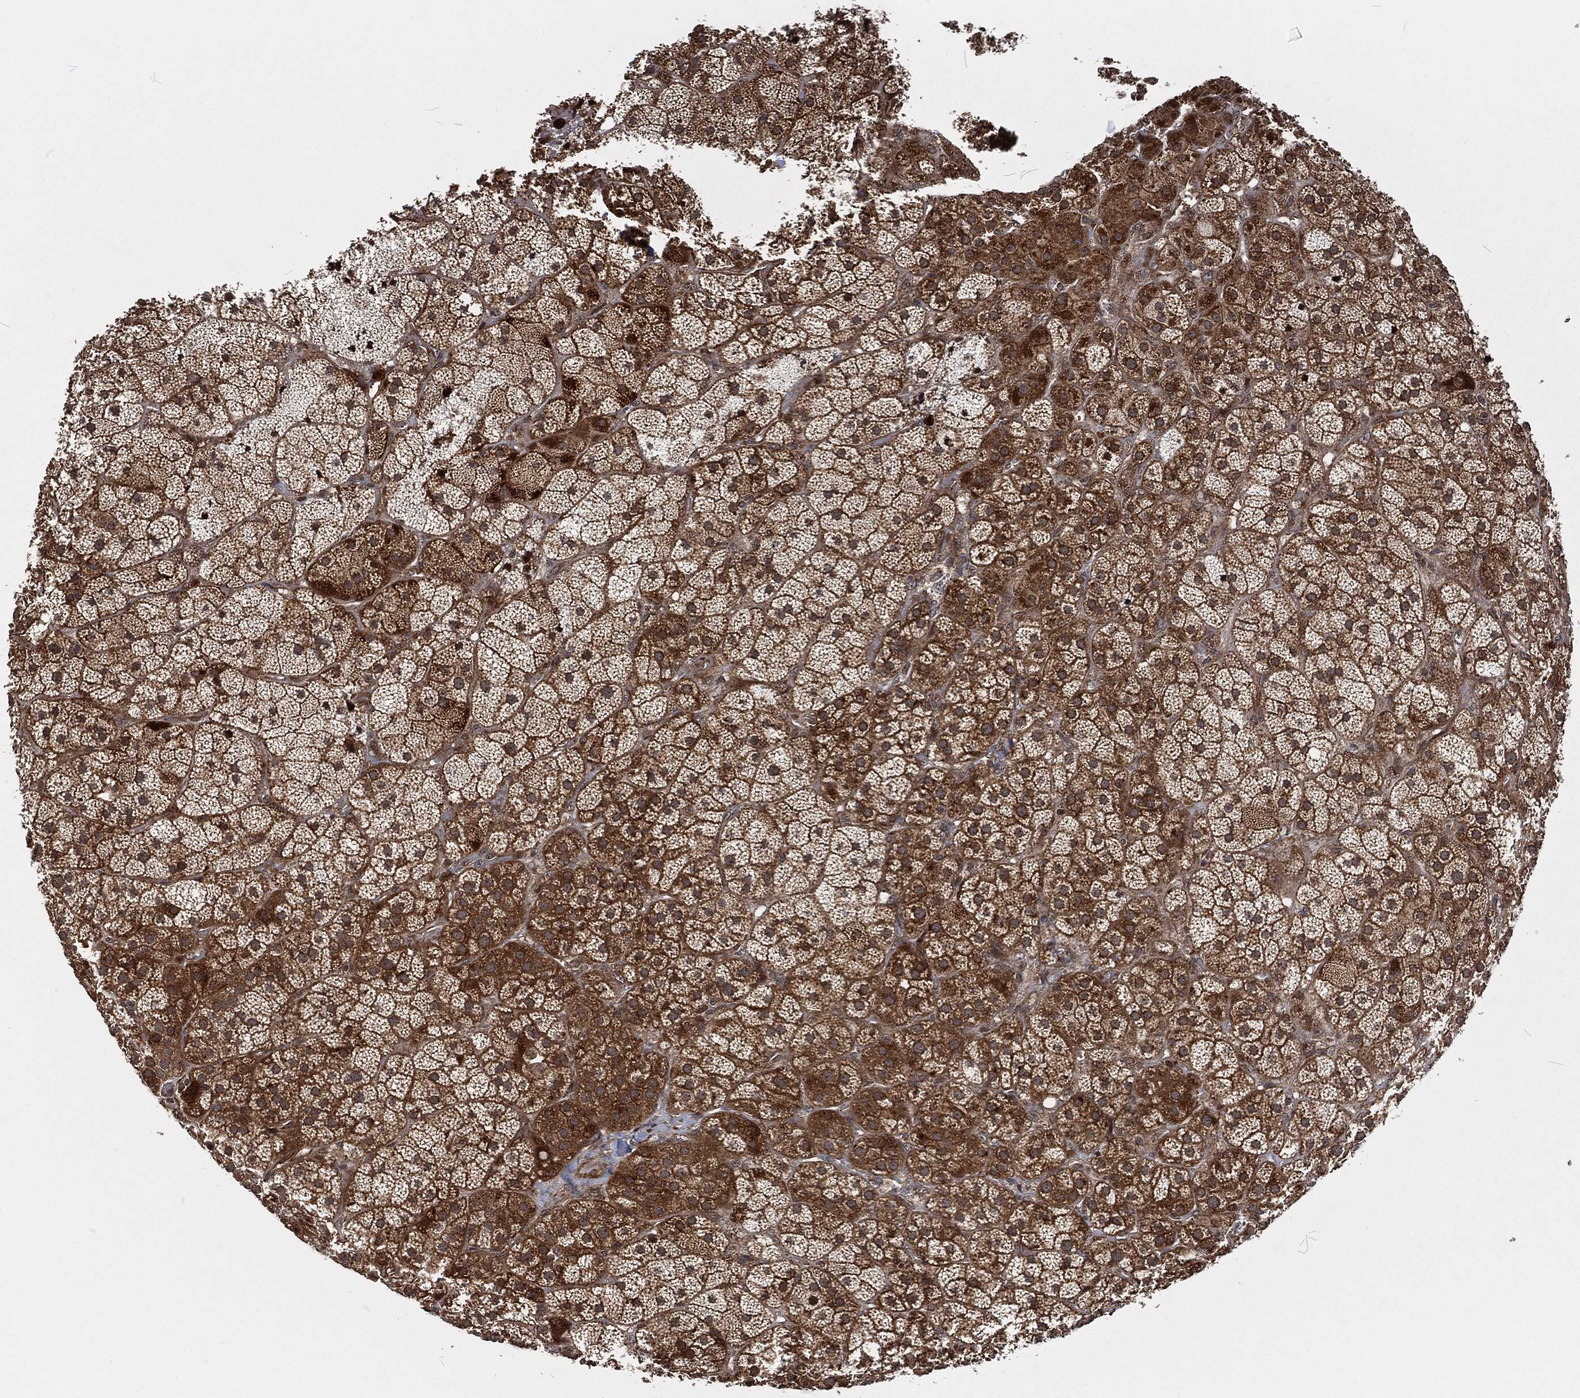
{"staining": {"intensity": "strong", "quantity": "25%-75%", "location": "cytoplasmic/membranous"}, "tissue": "adrenal gland", "cell_type": "Glandular cells", "image_type": "normal", "snomed": [{"axis": "morphology", "description": "Normal tissue, NOS"}, {"axis": "topography", "description": "Adrenal gland"}], "caption": "Normal adrenal gland reveals strong cytoplasmic/membranous staining in about 25%-75% of glandular cells (DAB (3,3'-diaminobenzidine) IHC, brown staining for protein, blue staining for nuclei)..", "gene": "CMPK2", "patient": {"sex": "male", "age": 57}}